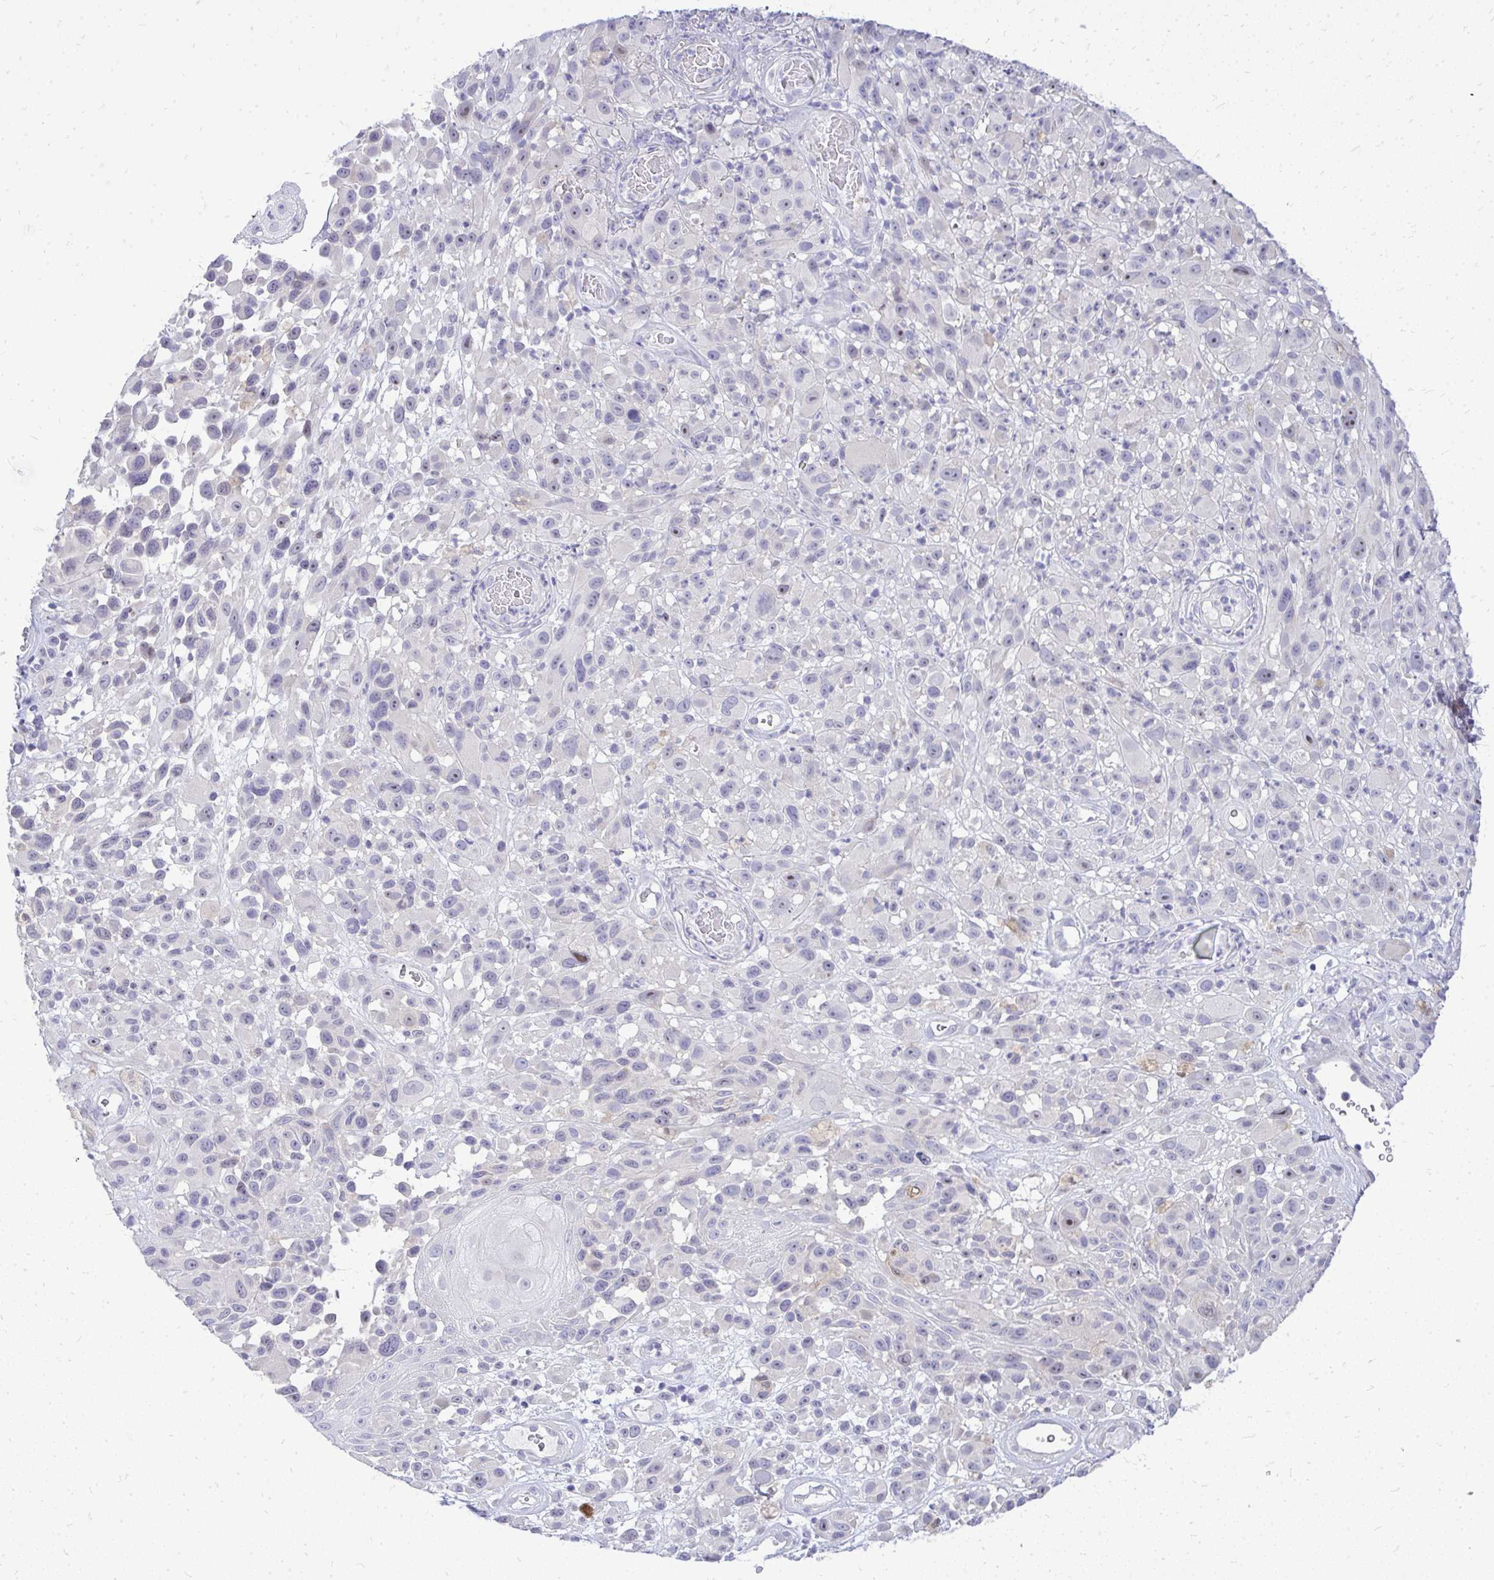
{"staining": {"intensity": "moderate", "quantity": "<25%", "location": "nuclear"}, "tissue": "melanoma", "cell_type": "Tumor cells", "image_type": "cancer", "snomed": [{"axis": "morphology", "description": "Malignant melanoma, NOS"}, {"axis": "topography", "description": "Skin"}], "caption": "Immunohistochemistry (IHC) histopathology image of neoplastic tissue: human melanoma stained using immunohistochemistry (IHC) shows low levels of moderate protein expression localized specifically in the nuclear of tumor cells, appearing as a nuclear brown color.", "gene": "OR8D1", "patient": {"sex": "male", "age": 68}}